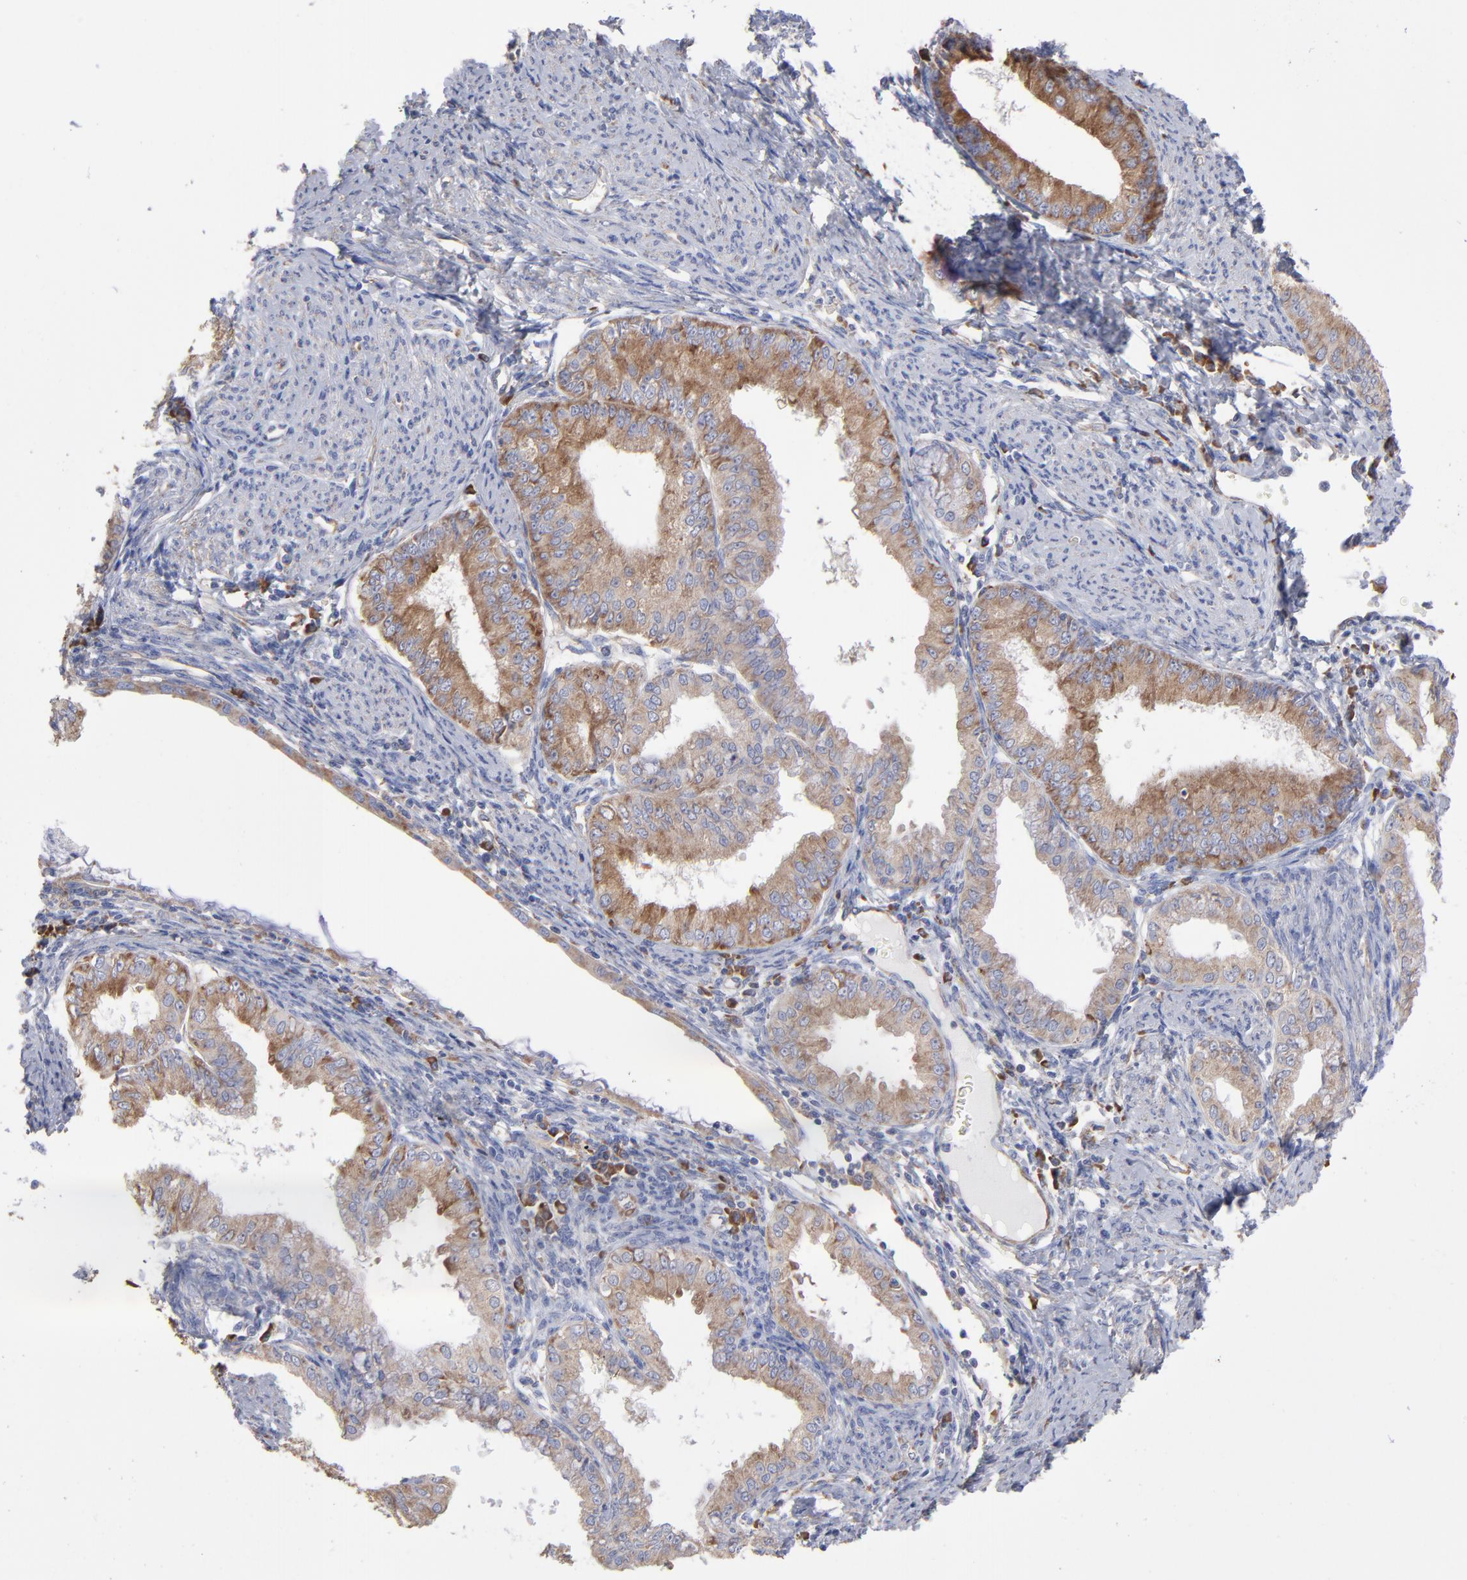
{"staining": {"intensity": "moderate", "quantity": ">75%", "location": "cytoplasmic/membranous"}, "tissue": "endometrial cancer", "cell_type": "Tumor cells", "image_type": "cancer", "snomed": [{"axis": "morphology", "description": "Adenocarcinoma, NOS"}, {"axis": "topography", "description": "Endometrium"}], "caption": "Tumor cells reveal medium levels of moderate cytoplasmic/membranous expression in approximately >75% of cells in human endometrial adenocarcinoma. (Stains: DAB in brown, nuclei in blue, Microscopy: brightfield microscopy at high magnification).", "gene": "RPL3", "patient": {"sex": "female", "age": 76}}